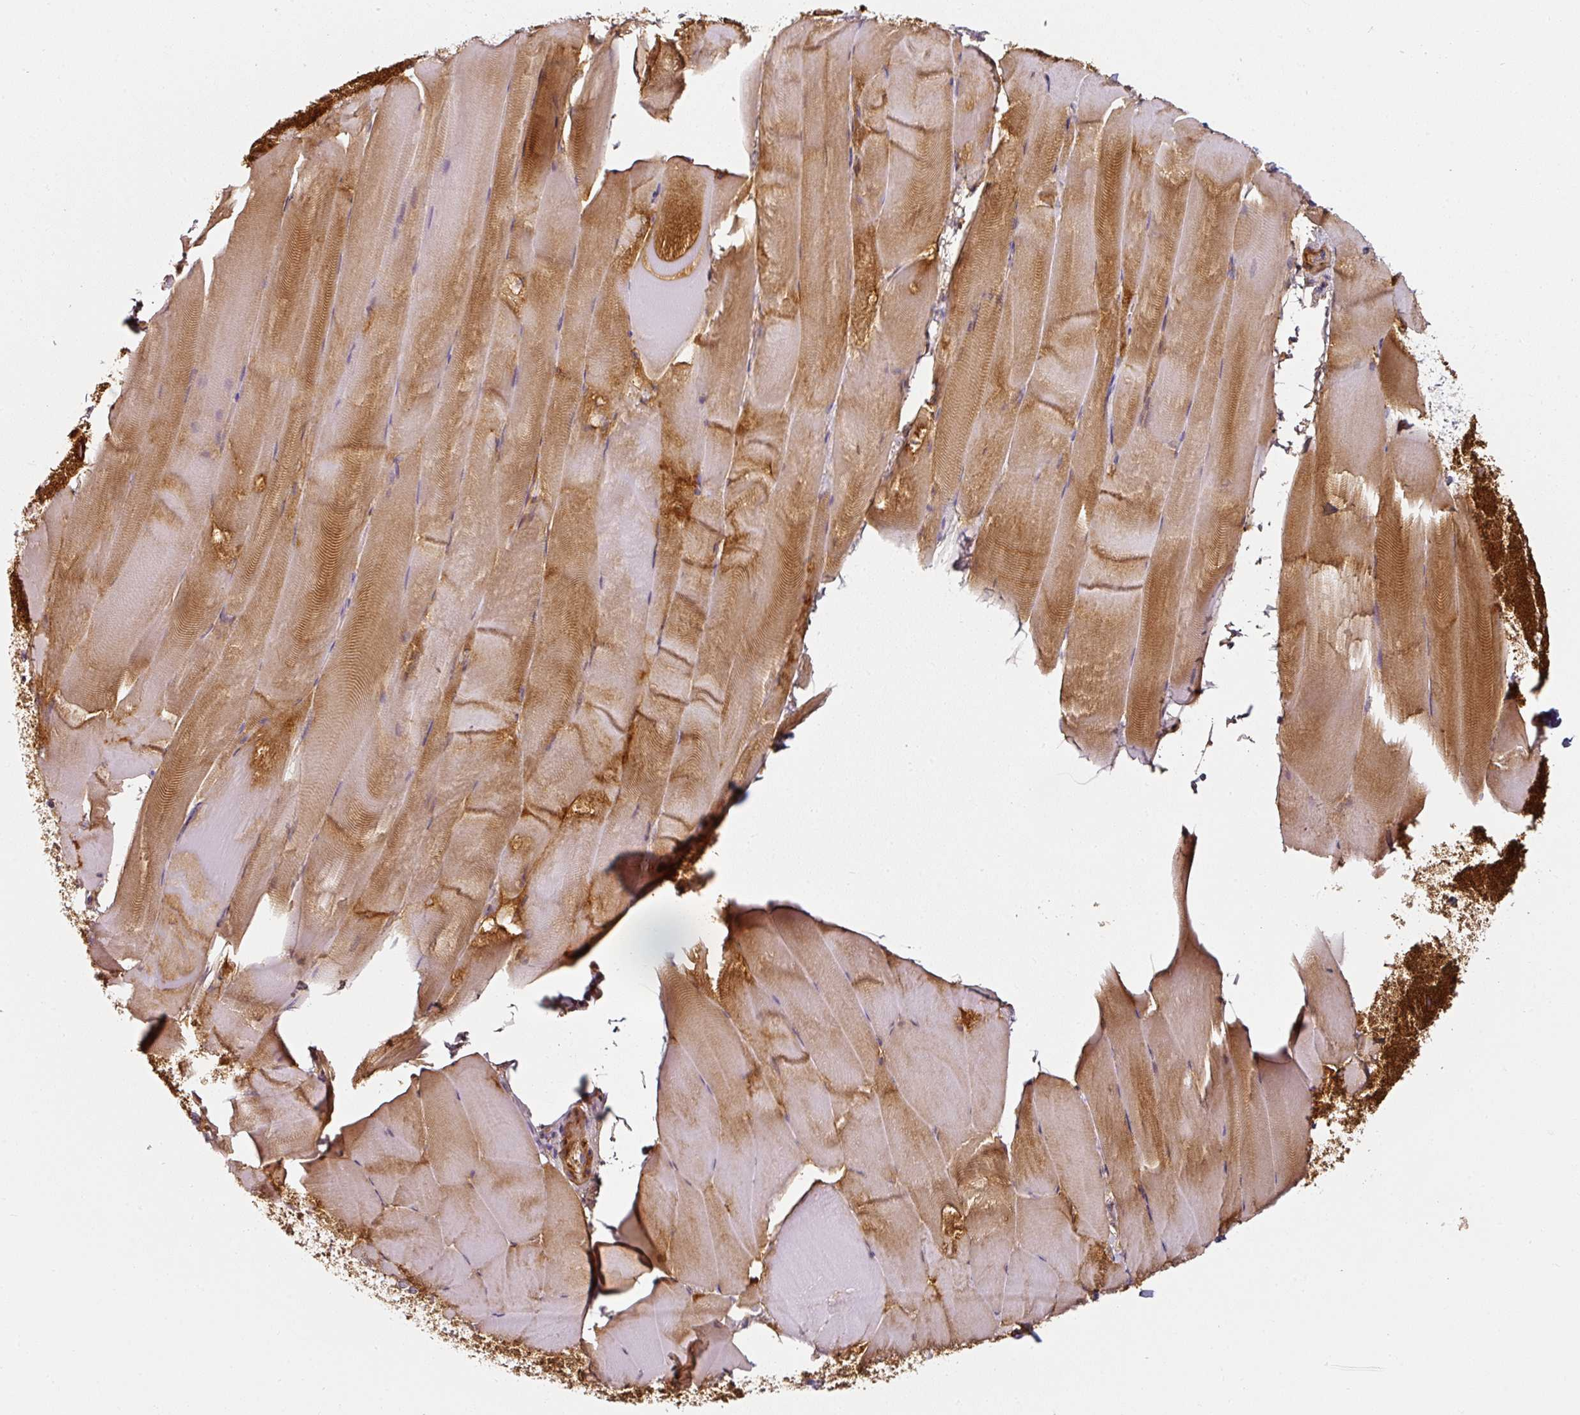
{"staining": {"intensity": "moderate", "quantity": "25%-75%", "location": "cytoplasmic/membranous"}, "tissue": "skeletal muscle", "cell_type": "Myocytes", "image_type": "normal", "snomed": [{"axis": "morphology", "description": "Normal tissue, NOS"}, {"axis": "topography", "description": "Skeletal muscle"}], "caption": "Myocytes reveal medium levels of moderate cytoplasmic/membranous staining in approximately 25%-75% of cells in benign human skeletal muscle.", "gene": "CAP2", "patient": {"sex": "female", "age": 64}}